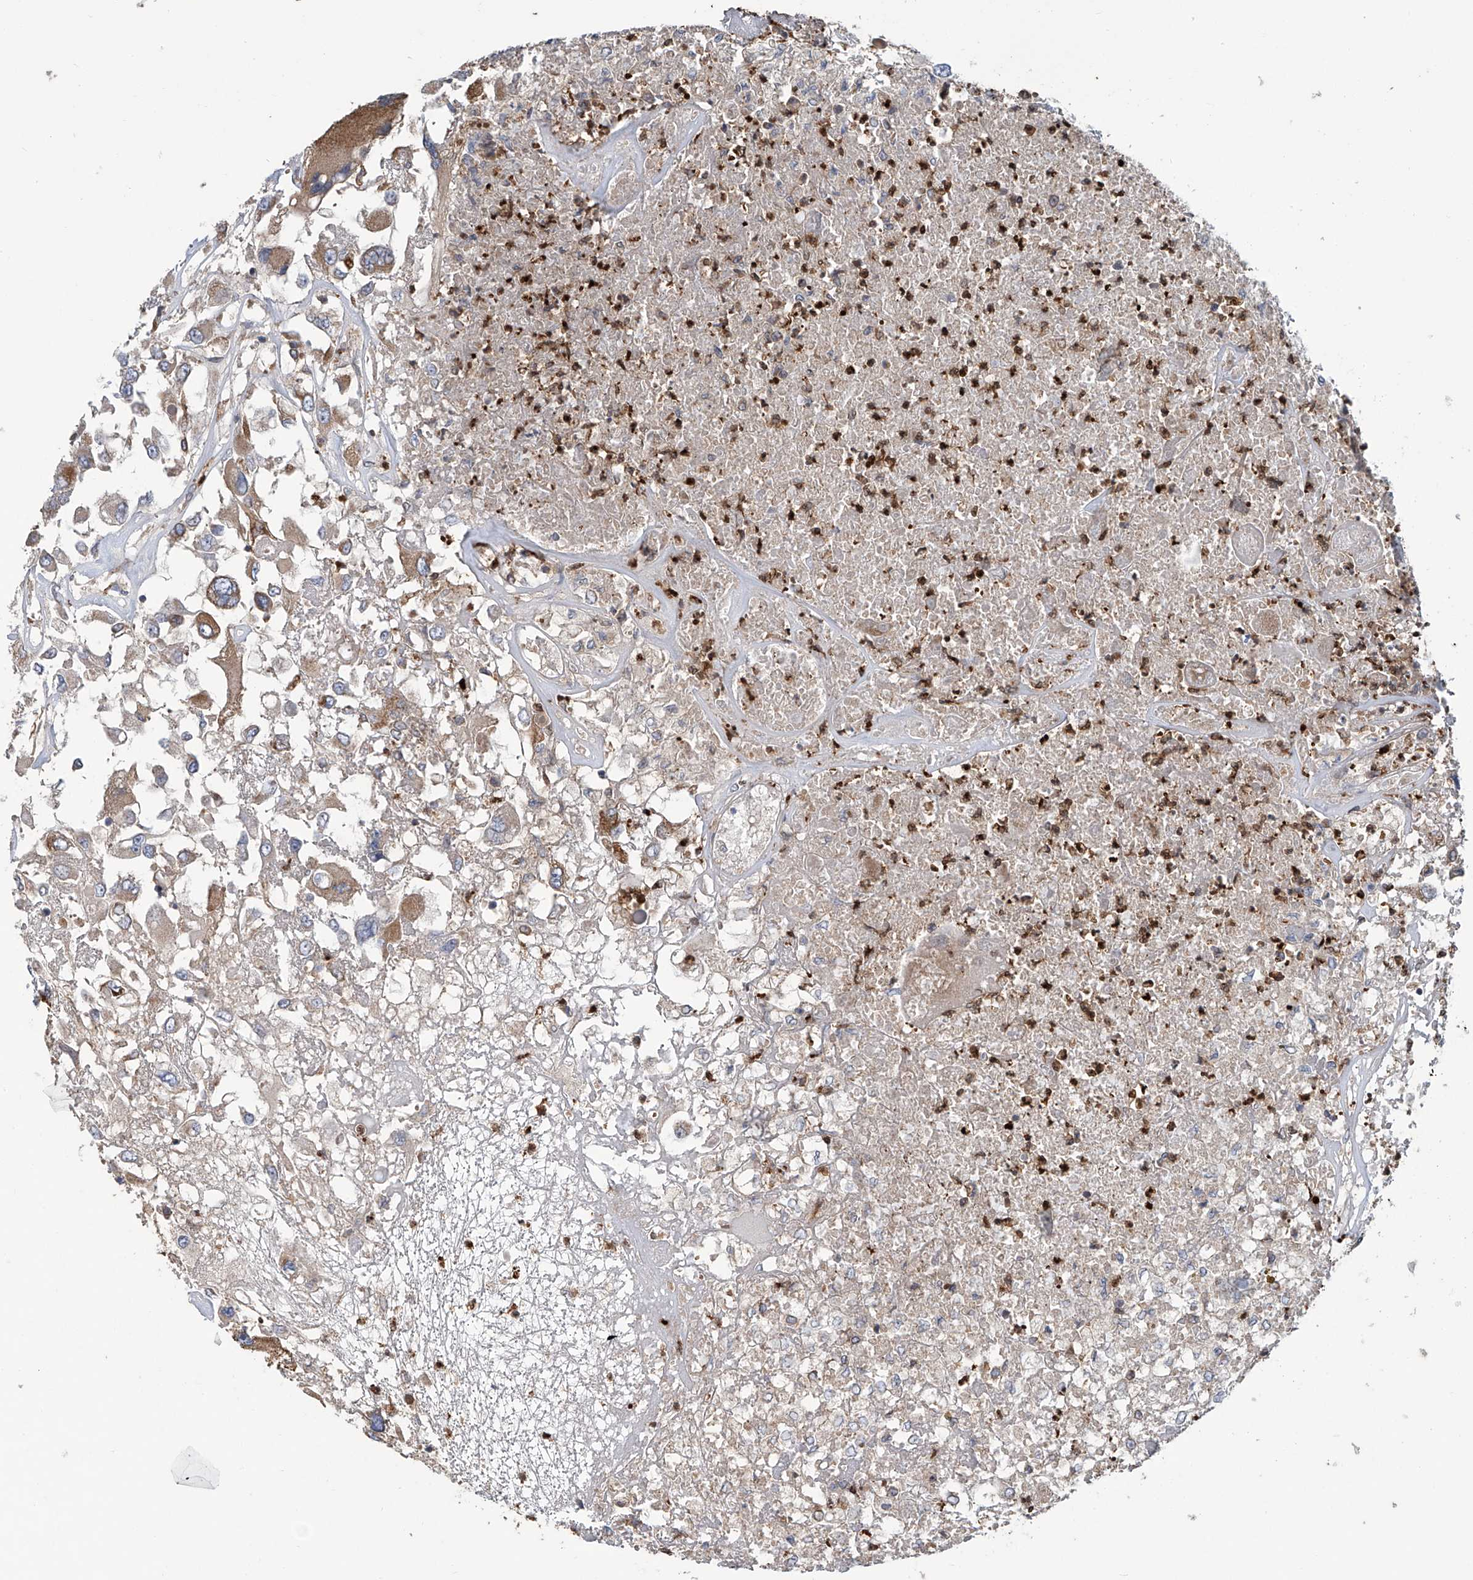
{"staining": {"intensity": "moderate", "quantity": "25%-75%", "location": "cytoplasmic/membranous"}, "tissue": "renal cancer", "cell_type": "Tumor cells", "image_type": "cancer", "snomed": [{"axis": "morphology", "description": "Adenocarcinoma, NOS"}, {"axis": "topography", "description": "Kidney"}], "caption": "Immunohistochemistry of human renal cancer displays medium levels of moderate cytoplasmic/membranous expression in about 25%-75% of tumor cells. (IHC, brightfield microscopy, high magnification).", "gene": "EIF2D", "patient": {"sex": "female", "age": 52}}